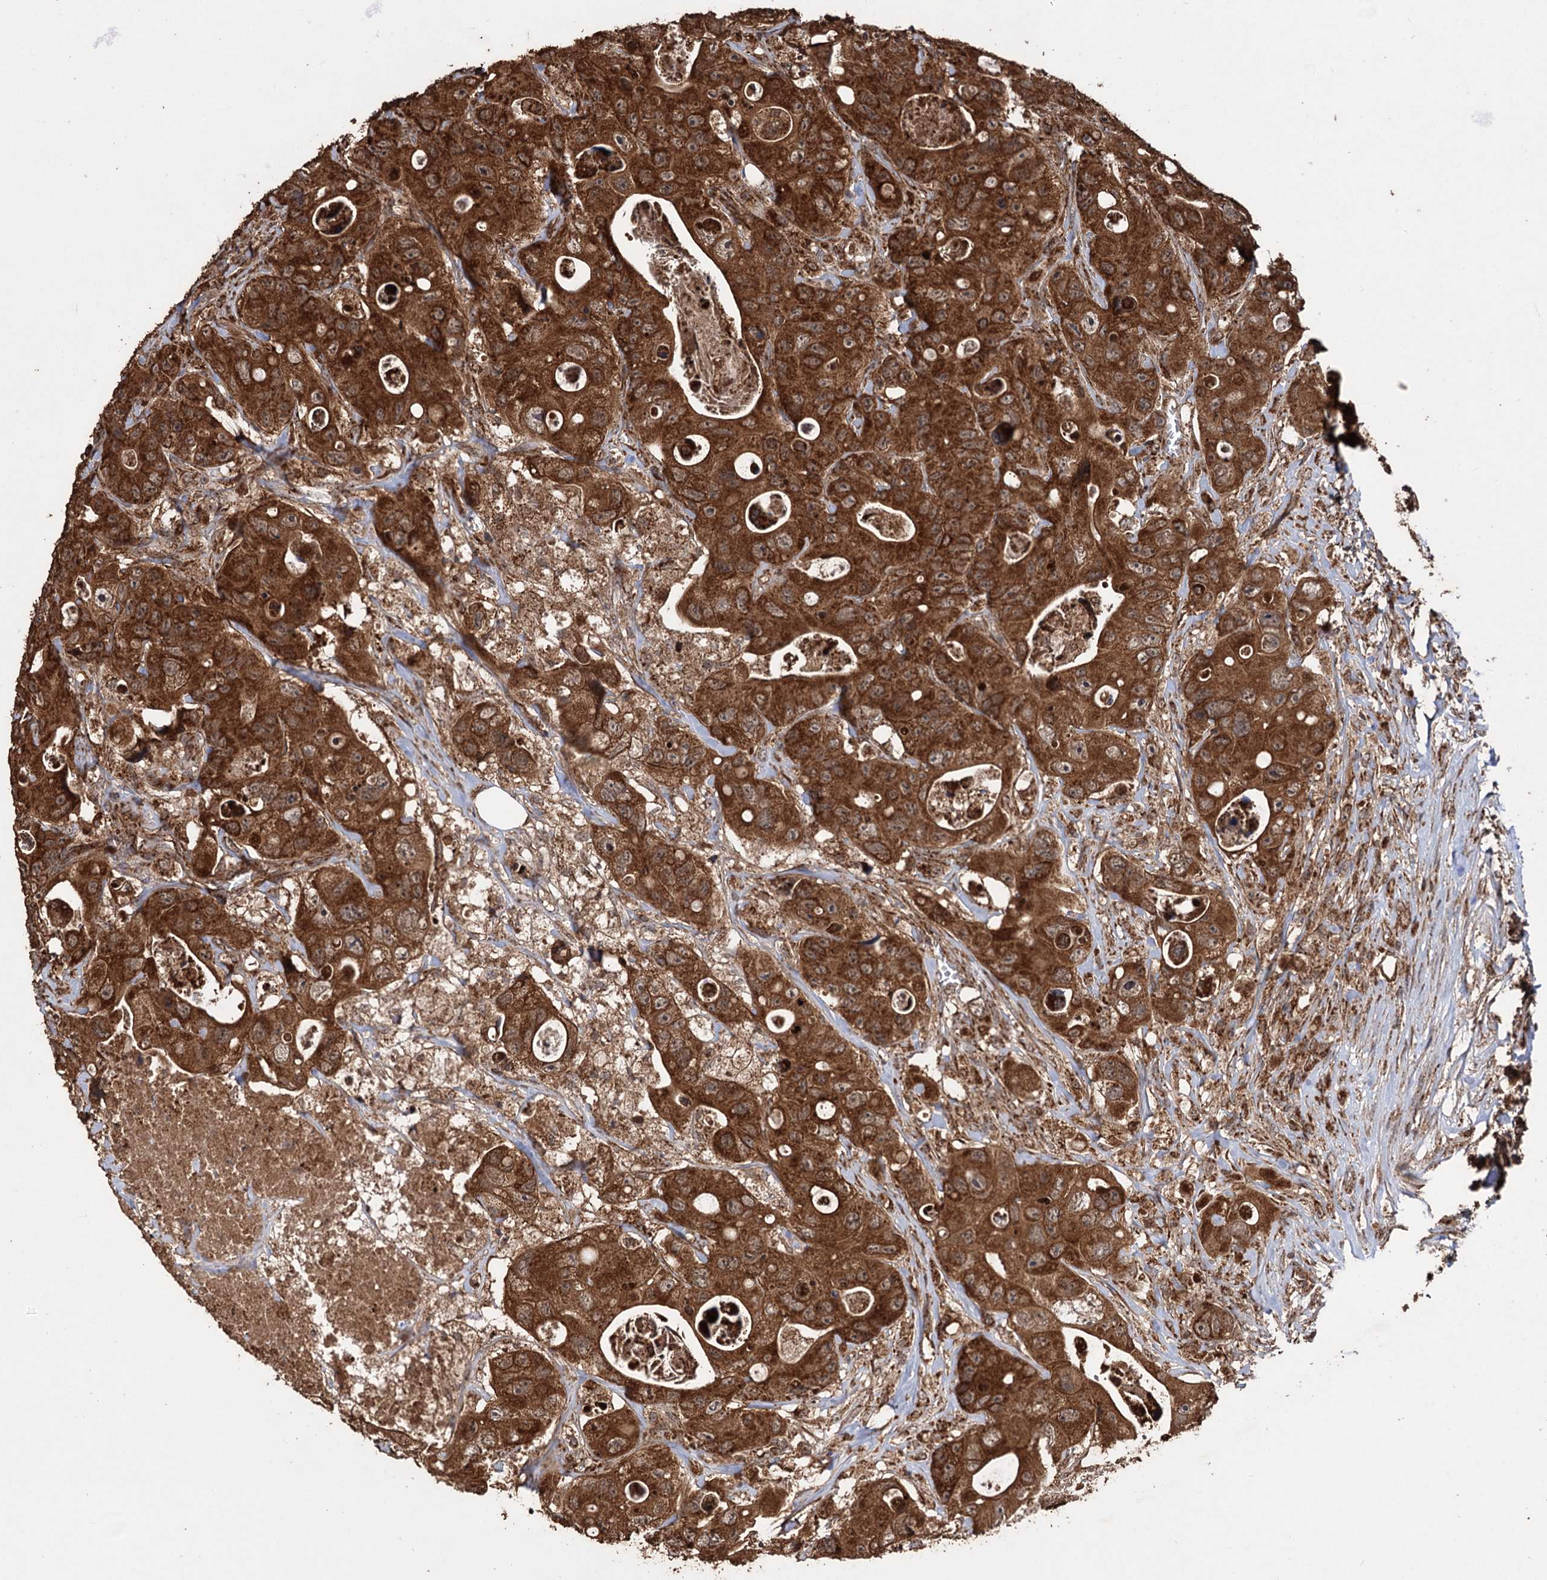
{"staining": {"intensity": "strong", "quantity": ">75%", "location": "cytoplasmic/membranous"}, "tissue": "colorectal cancer", "cell_type": "Tumor cells", "image_type": "cancer", "snomed": [{"axis": "morphology", "description": "Adenocarcinoma, NOS"}, {"axis": "topography", "description": "Colon"}], "caption": "The image demonstrates immunohistochemical staining of colorectal cancer (adenocarcinoma). There is strong cytoplasmic/membranous expression is appreciated in approximately >75% of tumor cells.", "gene": "IPO4", "patient": {"sex": "female", "age": 46}}